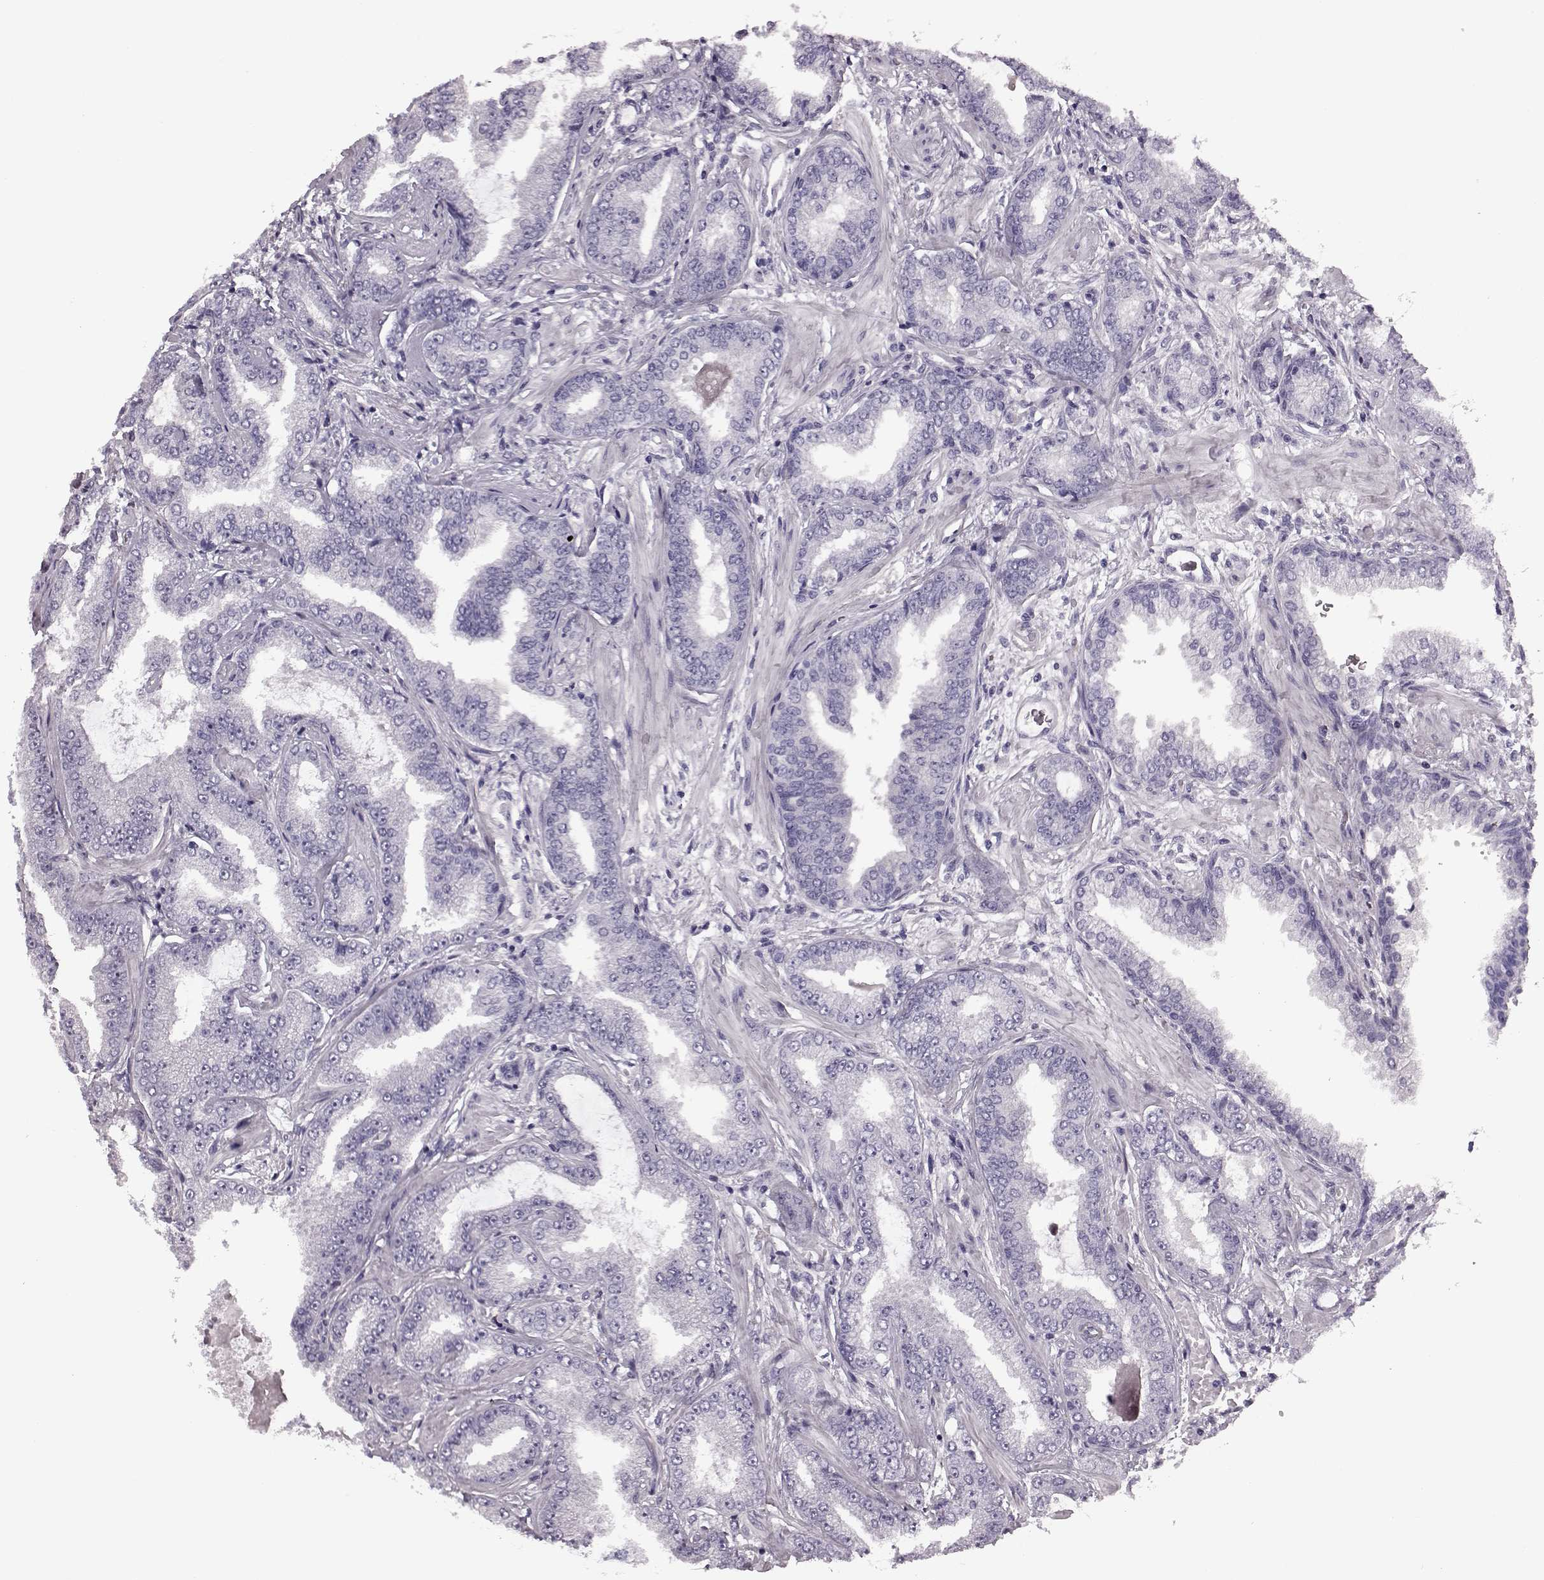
{"staining": {"intensity": "negative", "quantity": "none", "location": "none"}, "tissue": "prostate cancer", "cell_type": "Tumor cells", "image_type": "cancer", "snomed": [{"axis": "morphology", "description": "Adenocarcinoma, Low grade"}, {"axis": "topography", "description": "Prostate"}], "caption": "Photomicrograph shows no significant protein staining in tumor cells of prostate cancer (adenocarcinoma (low-grade)).", "gene": "SNTG1", "patient": {"sex": "male", "age": 55}}